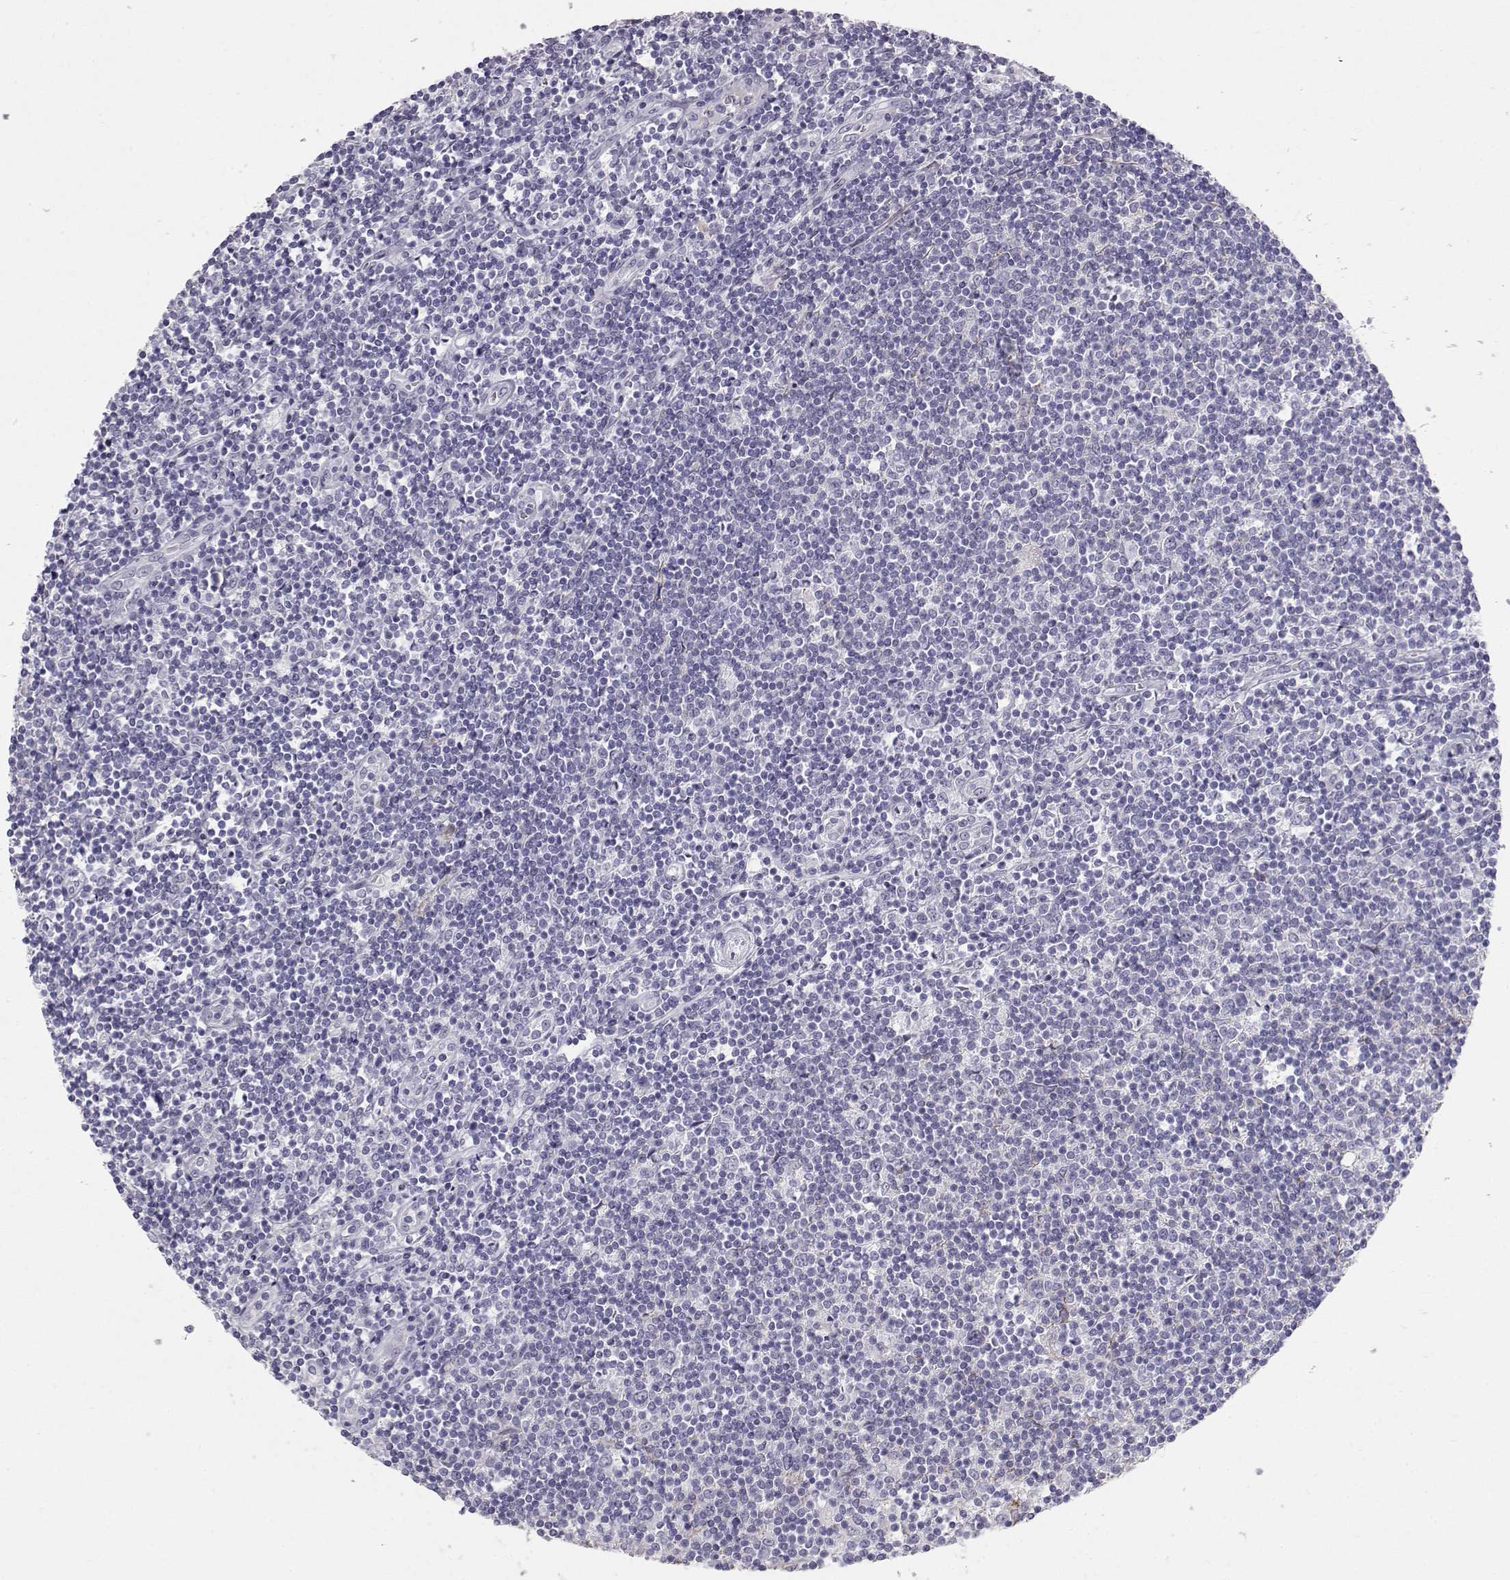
{"staining": {"intensity": "negative", "quantity": "none", "location": "none"}, "tissue": "lymphoma", "cell_type": "Tumor cells", "image_type": "cancer", "snomed": [{"axis": "morphology", "description": "Hodgkin's disease, NOS"}, {"axis": "topography", "description": "Lymph node"}], "caption": "Immunohistochemistry (IHC) micrograph of neoplastic tissue: human Hodgkin's disease stained with DAB (3,3'-diaminobenzidine) displays no significant protein positivity in tumor cells.", "gene": "LAMB3", "patient": {"sex": "male", "age": 40}}